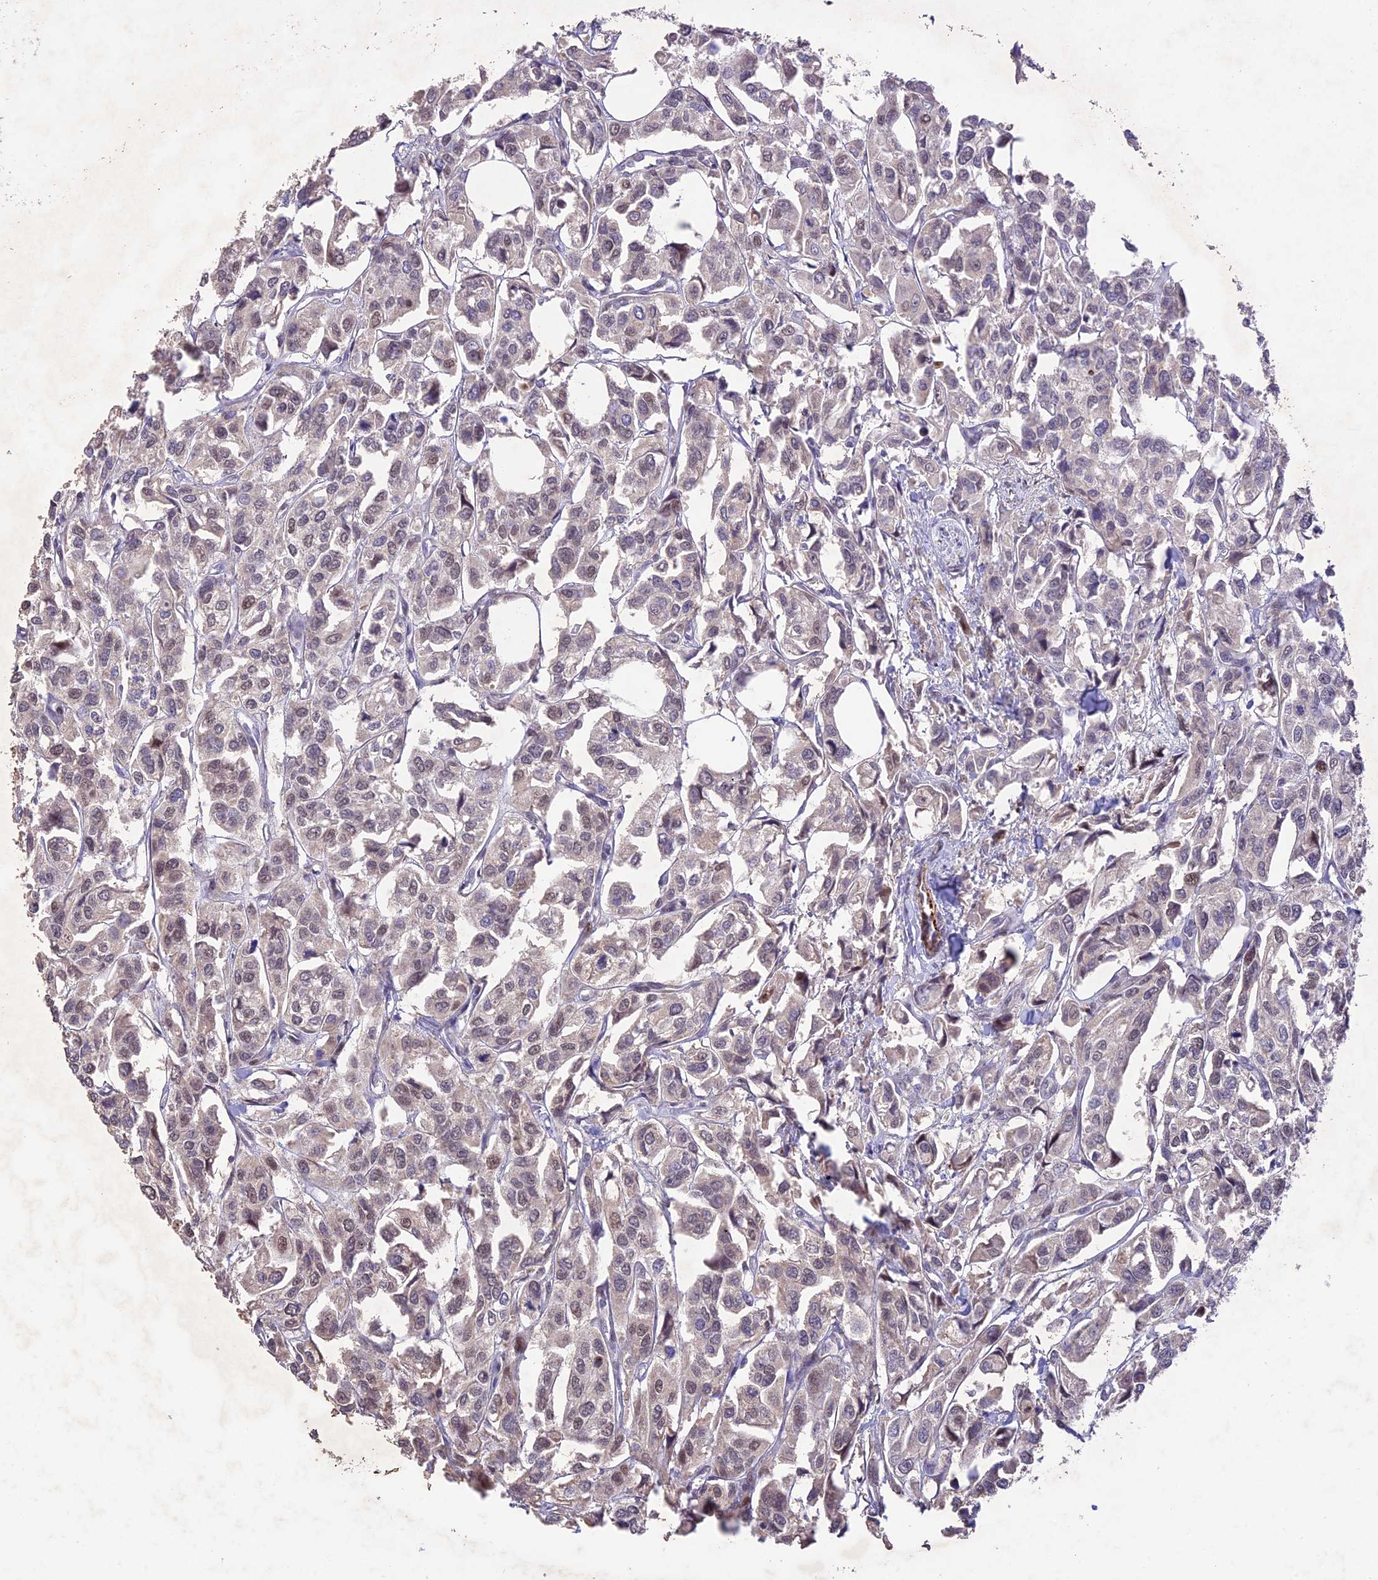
{"staining": {"intensity": "weak", "quantity": "25%-75%", "location": "nuclear"}, "tissue": "urothelial cancer", "cell_type": "Tumor cells", "image_type": "cancer", "snomed": [{"axis": "morphology", "description": "Urothelial carcinoma, High grade"}, {"axis": "topography", "description": "Urinary bladder"}], "caption": "Immunohistochemistry (IHC) (DAB) staining of human urothelial carcinoma (high-grade) reveals weak nuclear protein staining in about 25%-75% of tumor cells. (DAB IHC with brightfield microscopy, high magnification).", "gene": "WDR55", "patient": {"sex": "male", "age": 67}}